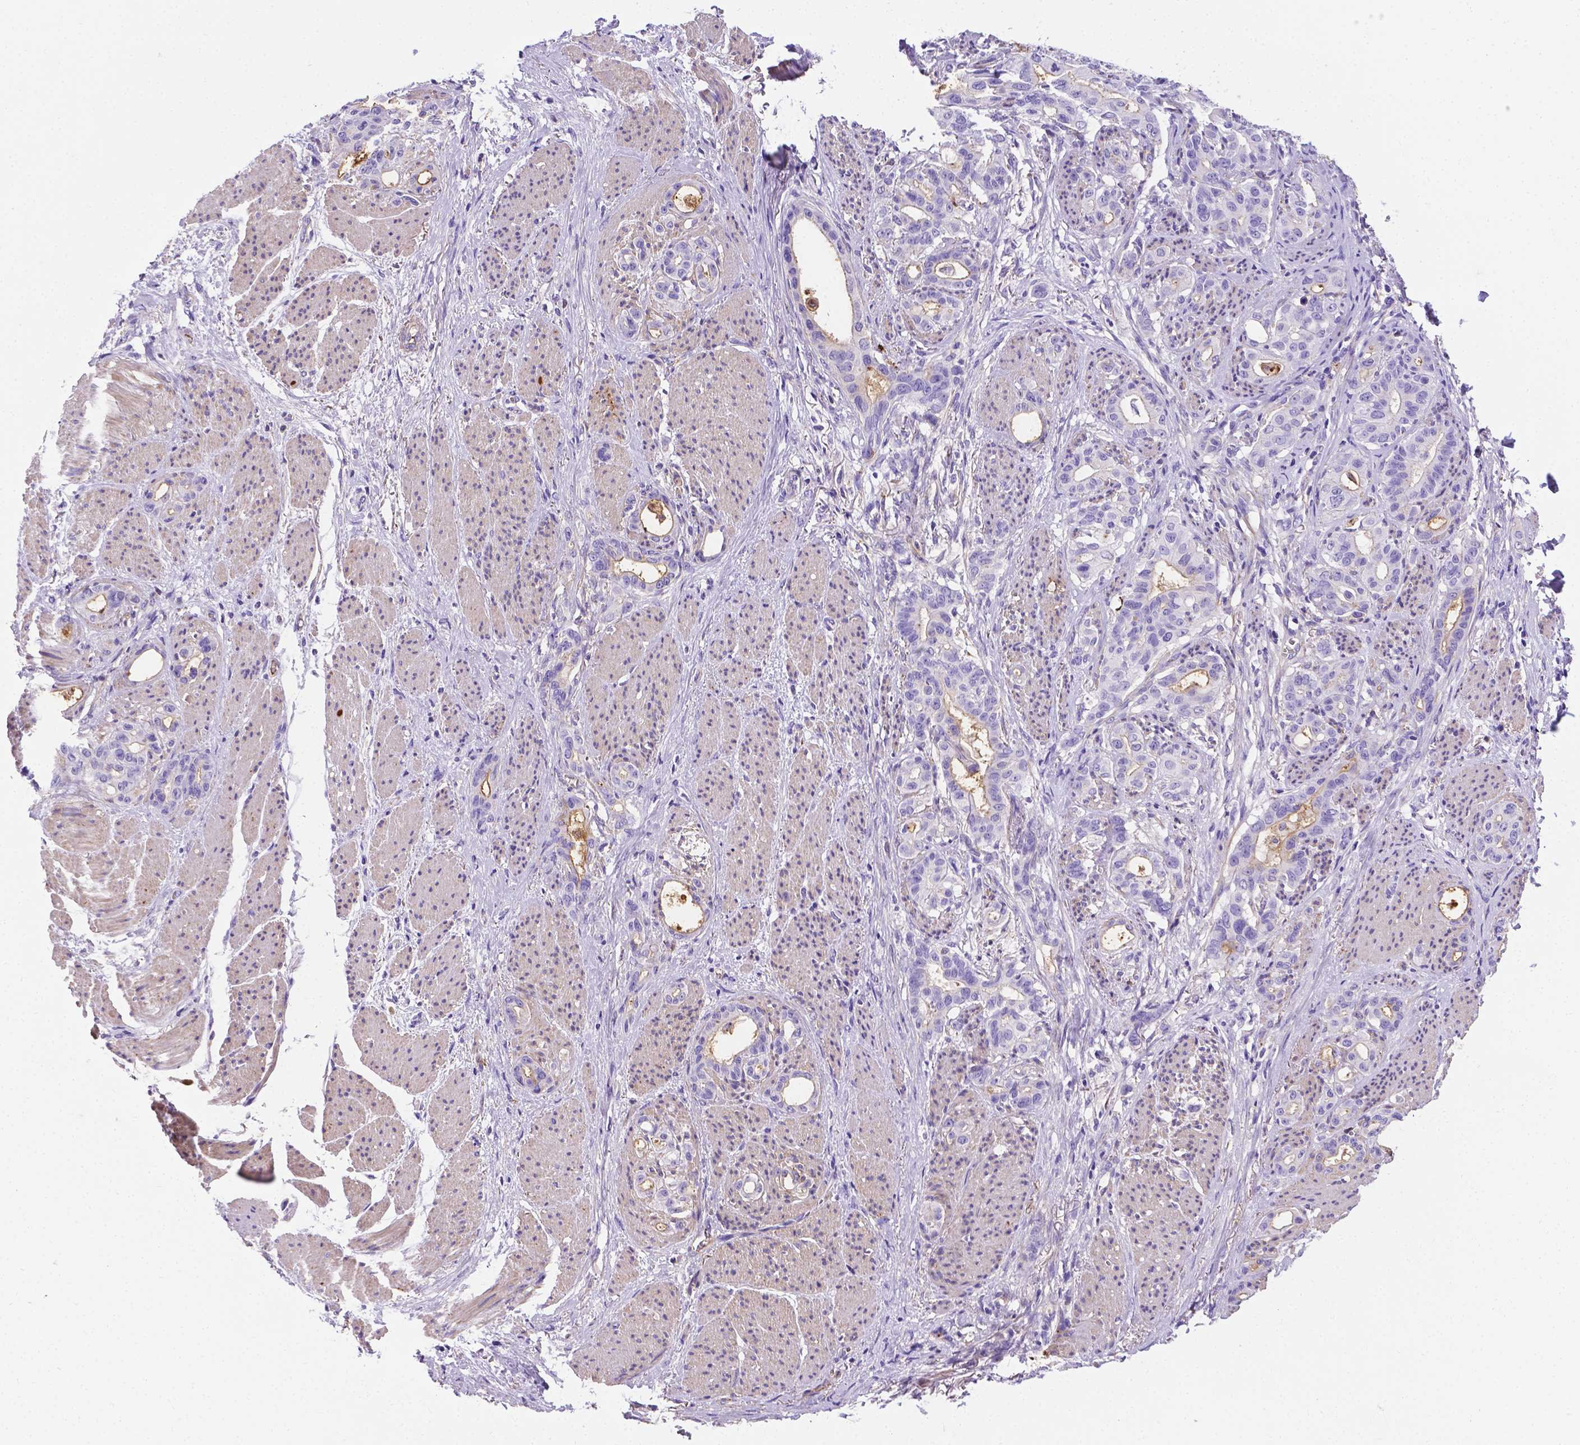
{"staining": {"intensity": "negative", "quantity": "none", "location": "none"}, "tissue": "stomach cancer", "cell_type": "Tumor cells", "image_type": "cancer", "snomed": [{"axis": "morphology", "description": "Normal tissue, NOS"}, {"axis": "morphology", "description": "Adenocarcinoma, NOS"}, {"axis": "topography", "description": "Esophagus"}, {"axis": "topography", "description": "Stomach, upper"}], "caption": "Immunohistochemistry (IHC) photomicrograph of human stomach cancer (adenocarcinoma) stained for a protein (brown), which displays no expression in tumor cells.", "gene": "APOE", "patient": {"sex": "male", "age": 62}}